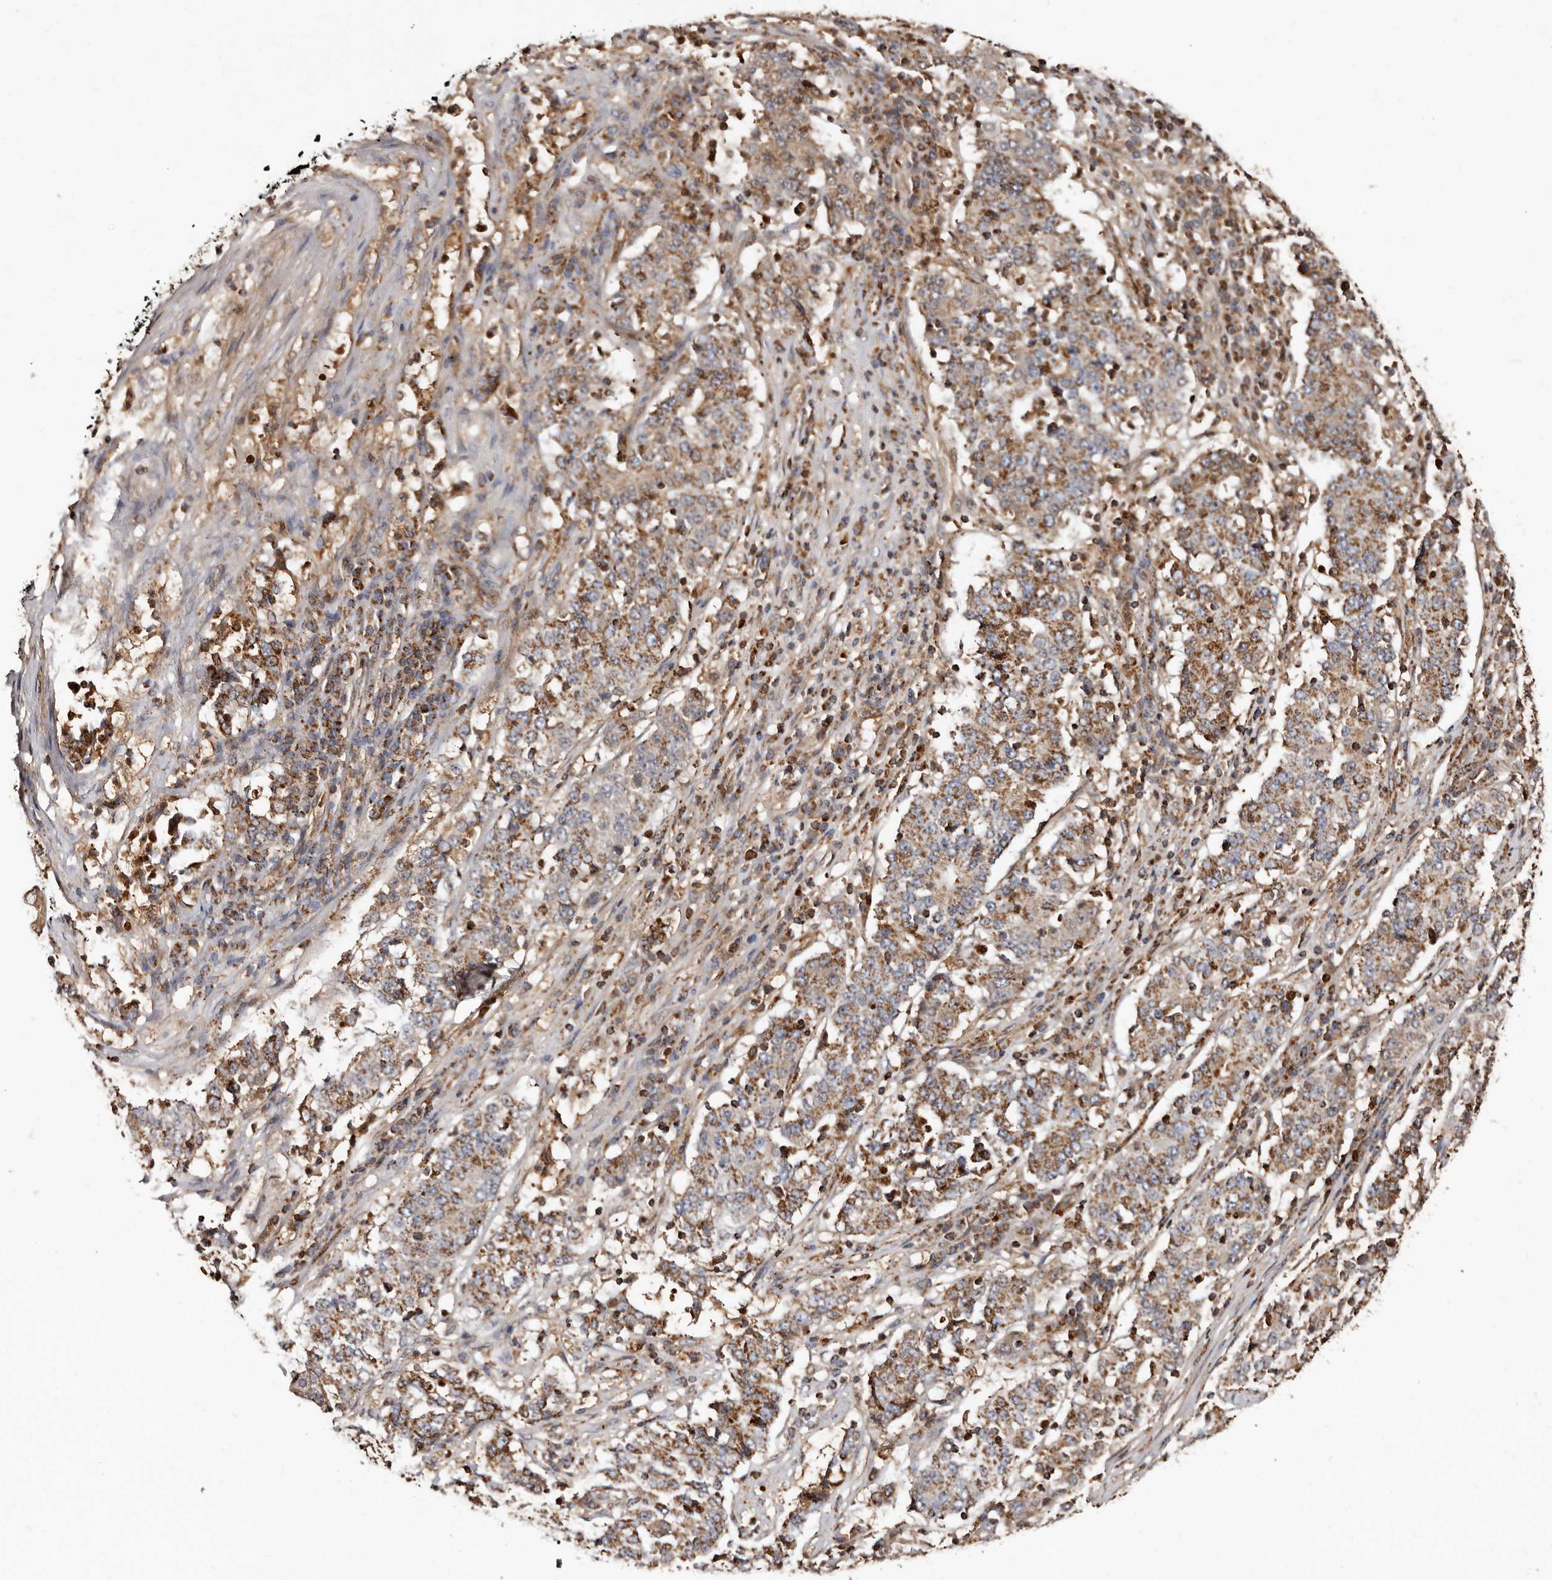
{"staining": {"intensity": "strong", "quantity": ">75%", "location": "cytoplasmic/membranous"}, "tissue": "stomach cancer", "cell_type": "Tumor cells", "image_type": "cancer", "snomed": [{"axis": "morphology", "description": "Adenocarcinoma, NOS"}, {"axis": "topography", "description": "Stomach"}], "caption": "This micrograph shows IHC staining of human stomach cancer, with high strong cytoplasmic/membranous expression in approximately >75% of tumor cells.", "gene": "BAX", "patient": {"sex": "male", "age": 59}}